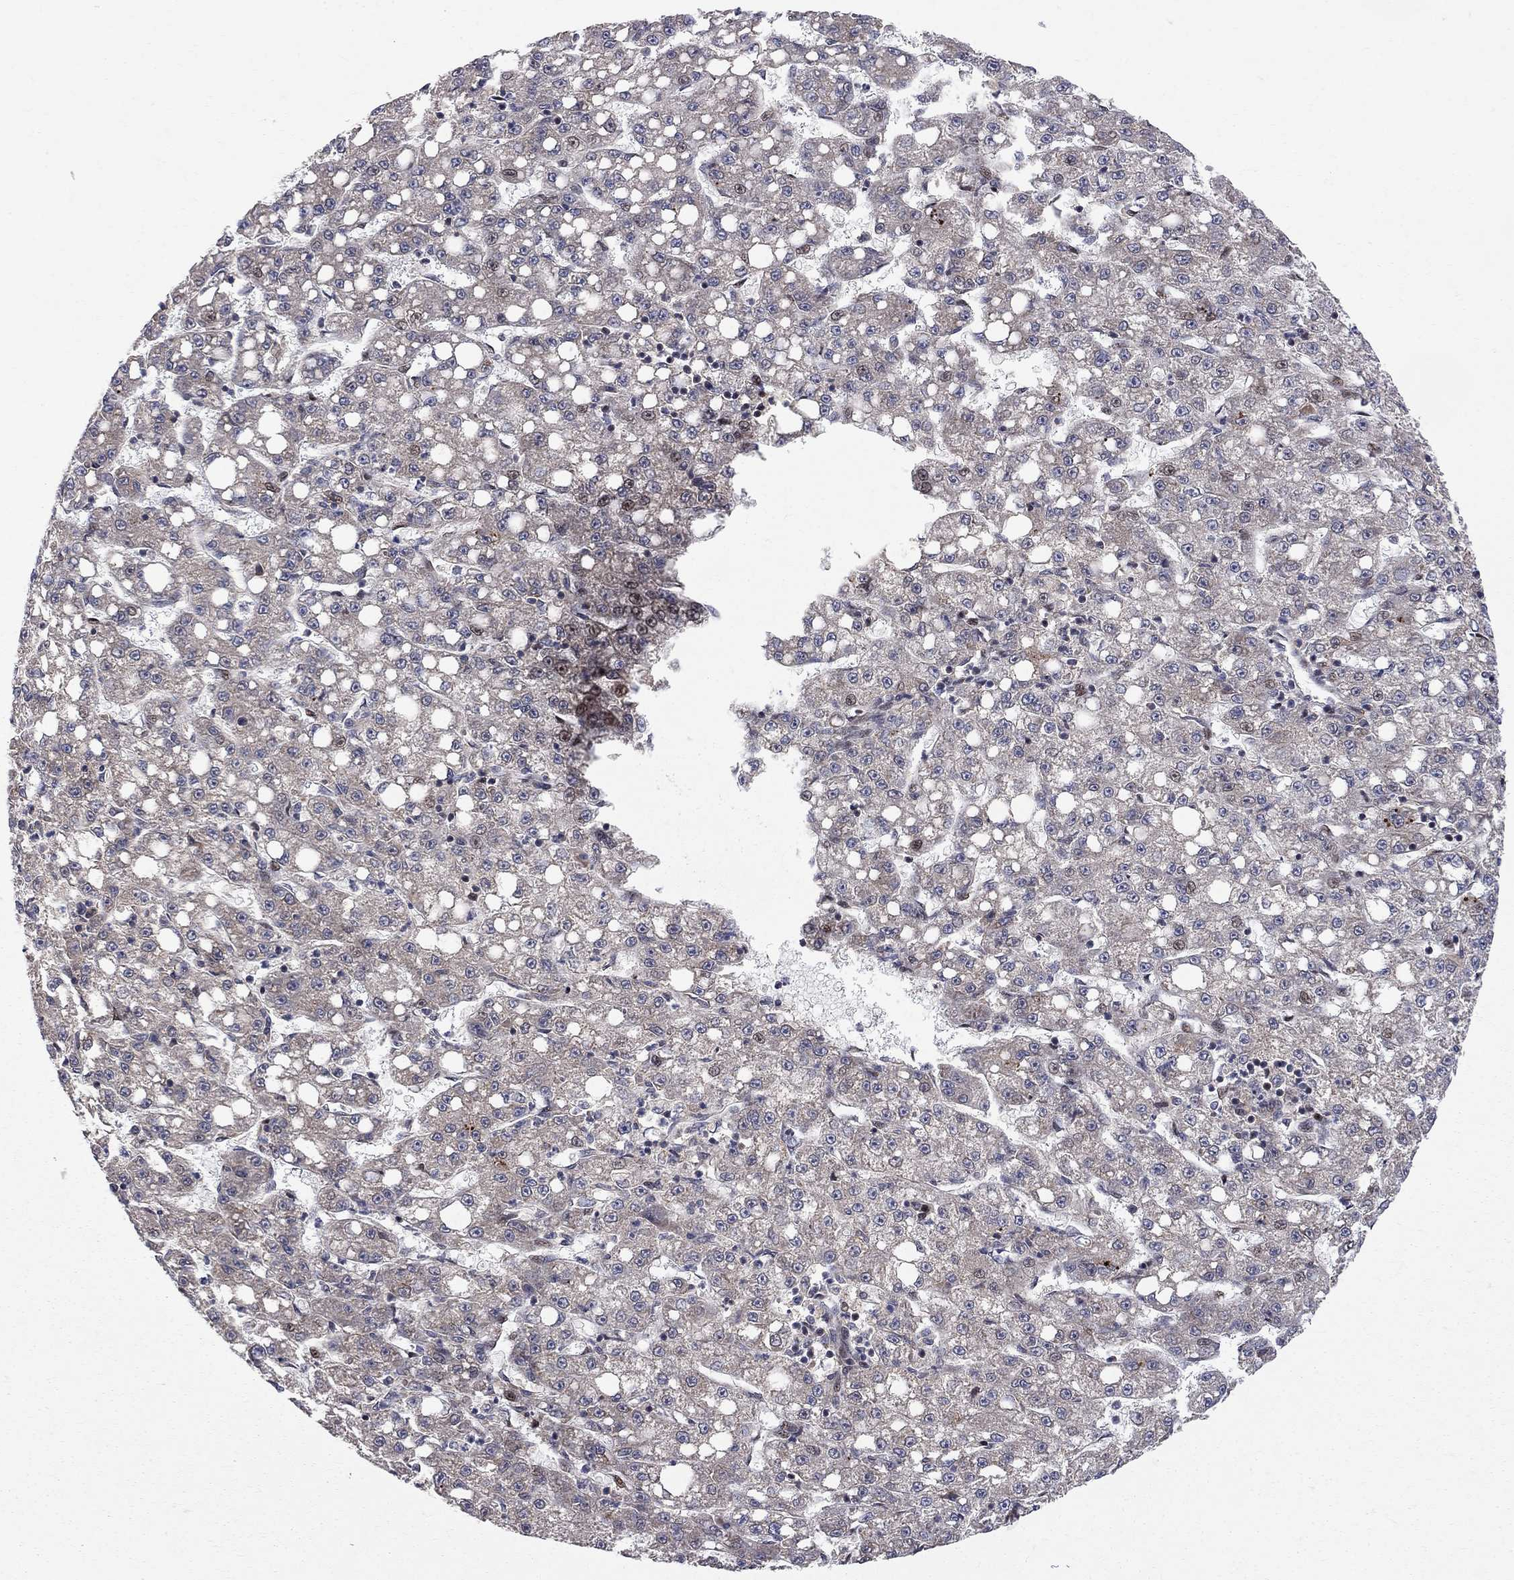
{"staining": {"intensity": "weak", "quantity": "<25%", "location": "nuclear"}, "tissue": "liver cancer", "cell_type": "Tumor cells", "image_type": "cancer", "snomed": [{"axis": "morphology", "description": "Carcinoma, Hepatocellular, NOS"}, {"axis": "topography", "description": "Liver"}], "caption": "Photomicrograph shows no protein staining in tumor cells of liver cancer (hepatocellular carcinoma) tissue.", "gene": "CNOT11", "patient": {"sex": "female", "age": 65}}